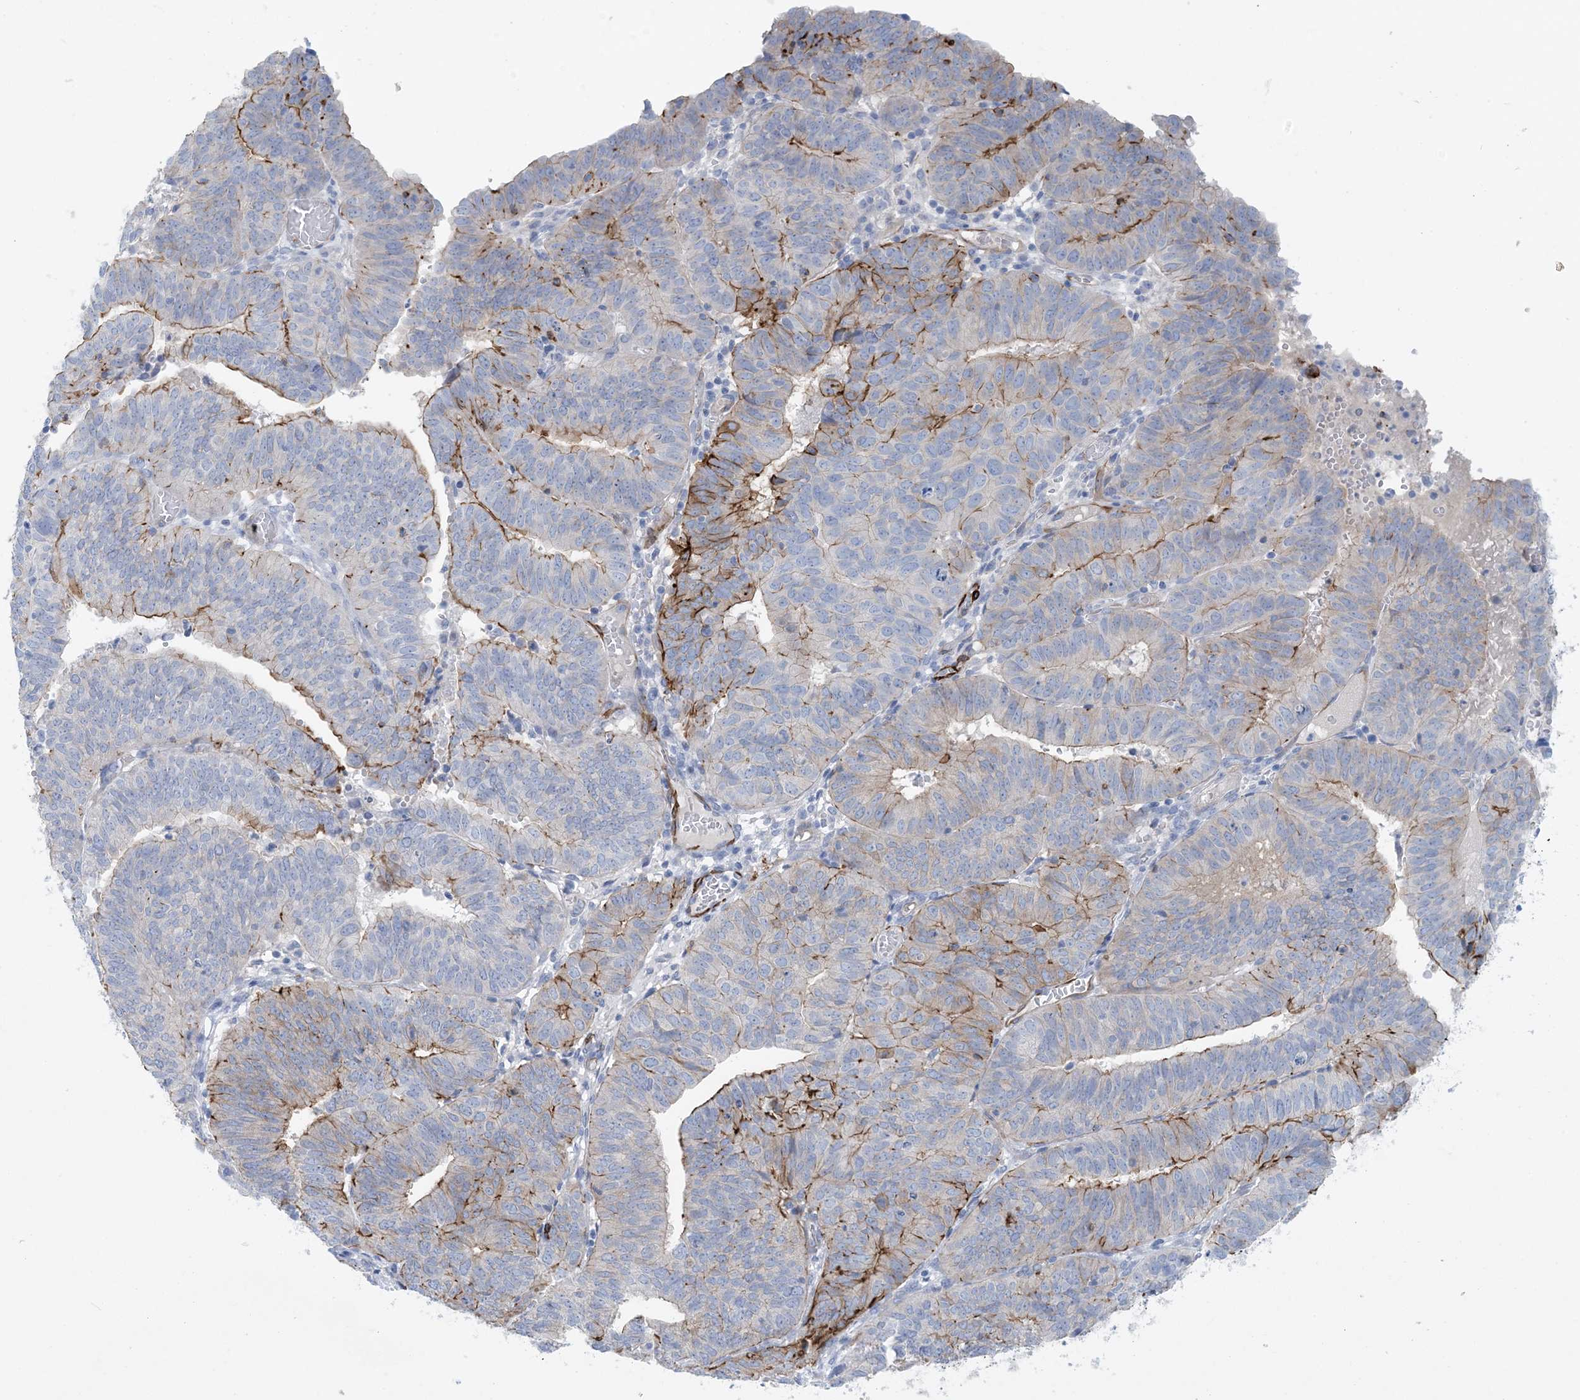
{"staining": {"intensity": "moderate", "quantity": "<25%", "location": "cytoplasmic/membranous"}, "tissue": "endometrial cancer", "cell_type": "Tumor cells", "image_type": "cancer", "snomed": [{"axis": "morphology", "description": "Adenocarcinoma, NOS"}, {"axis": "topography", "description": "Uterus"}], "caption": "Moderate cytoplasmic/membranous protein positivity is identified in about <25% of tumor cells in endometrial adenocarcinoma.", "gene": "SHANK1", "patient": {"sex": "female", "age": 77}}